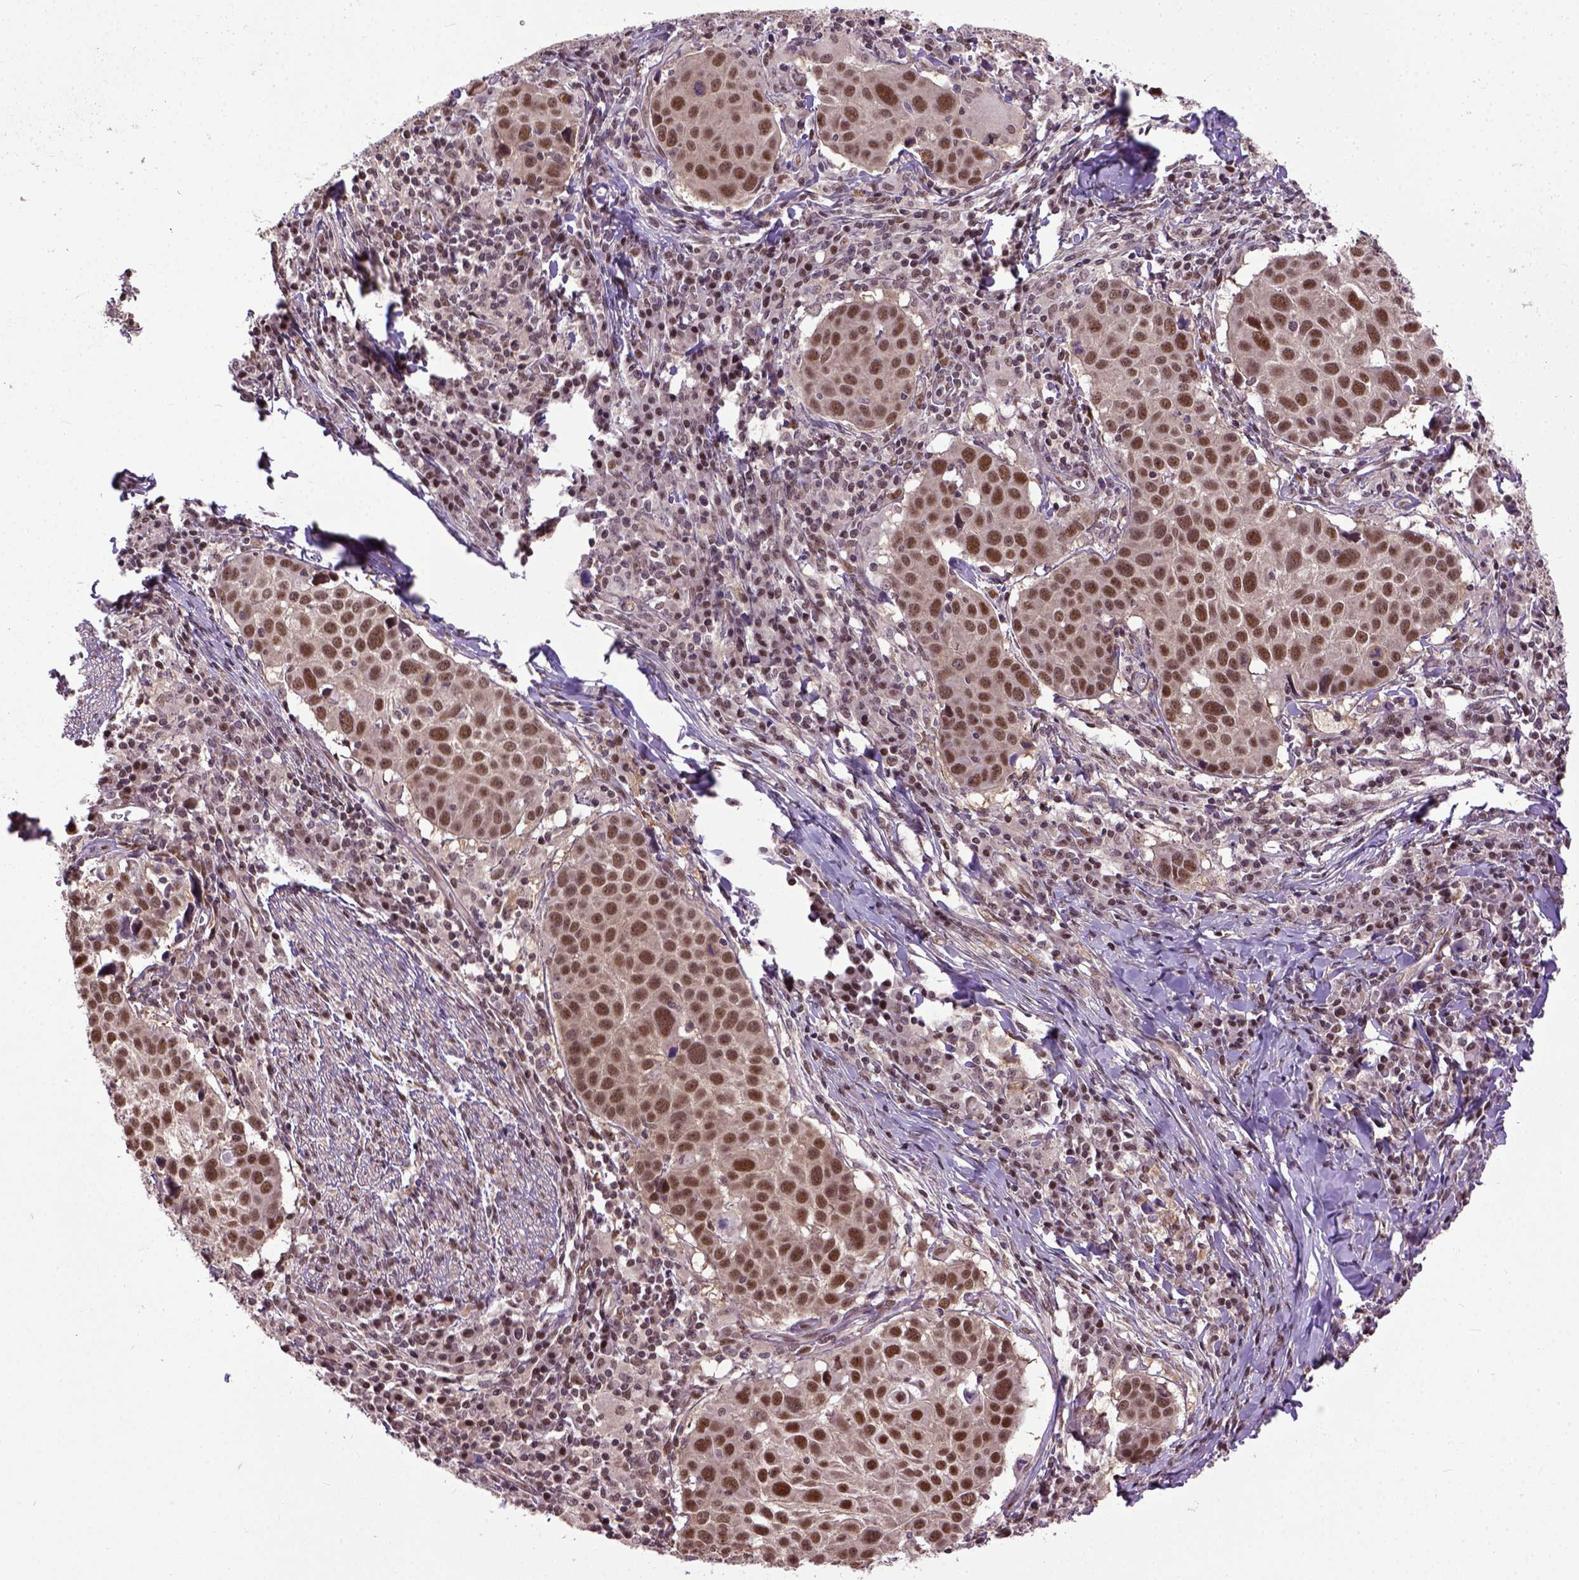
{"staining": {"intensity": "moderate", "quantity": ">75%", "location": "nuclear"}, "tissue": "lung cancer", "cell_type": "Tumor cells", "image_type": "cancer", "snomed": [{"axis": "morphology", "description": "Squamous cell carcinoma, NOS"}, {"axis": "topography", "description": "Lung"}], "caption": "Protein expression by immunohistochemistry demonstrates moderate nuclear expression in approximately >75% of tumor cells in squamous cell carcinoma (lung). (brown staining indicates protein expression, while blue staining denotes nuclei).", "gene": "UBA3", "patient": {"sex": "male", "age": 57}}